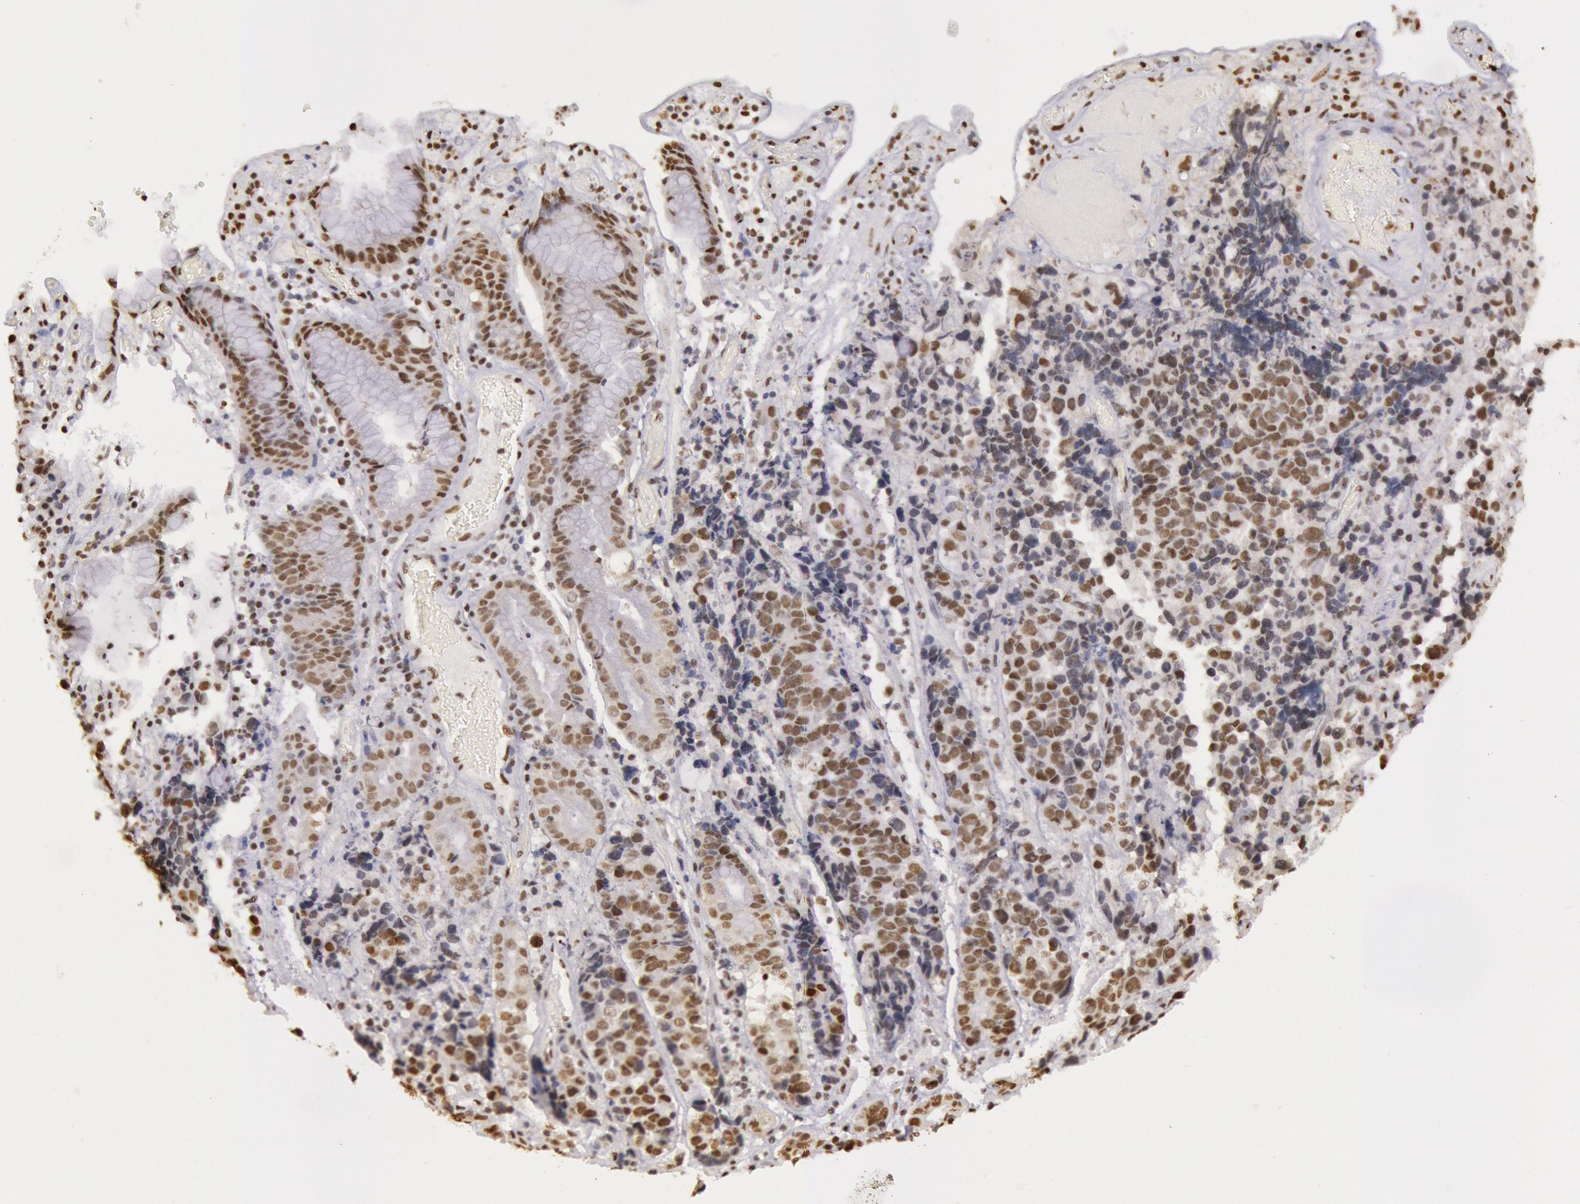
{"staining": {"intensity": "moderate", "quantity": ">75%", "location": "nuclear"}, "tissue": "stomach cancer", "cell_type": "Tumor cells", "image_type": "cancer", "snomed": [{"axis": "morphology", "description": "Adenocarcinoma, NOS"}, {"axis": "topography", "description": "Stomach, upper"}], "caption": "A histopathology image of stomach cancer stained for a protein displays moderate nuclear brown staining in tumor cells.", "gene": "HNRNPH2", "patient": {"sex": "male", "age": 71}}